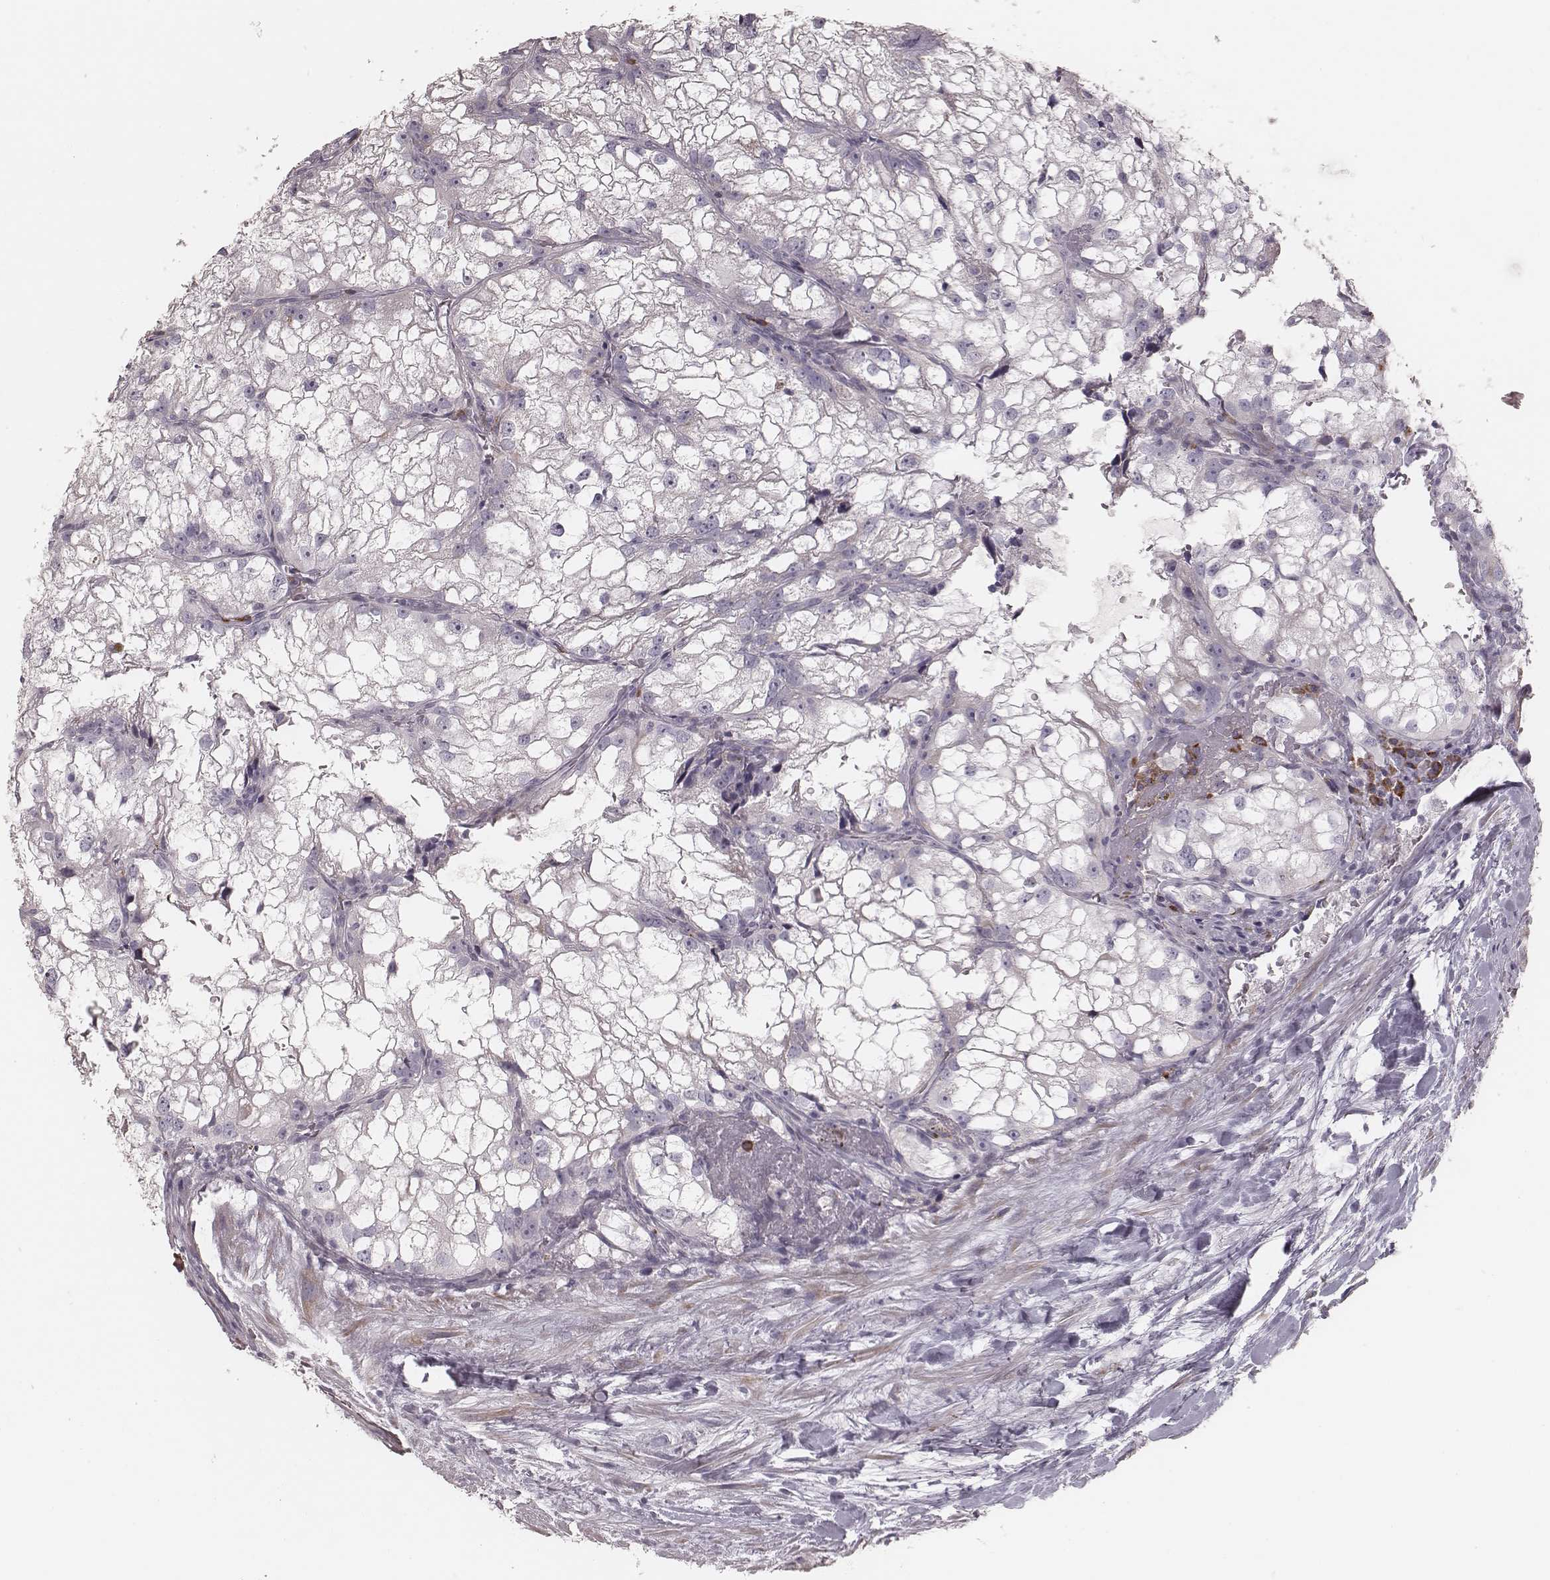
{"staining": {"intensity": "negative", "quantity": "none", "location": "none"}, "tissue": "renal cancer", "cell_type": "Tumor cells", "image_type": "cancer", "snomed": [{"axis": "morphology", "description": "Adenocarcinoma, NOS"}, {"axis": "topography", "description": "Kidney"}], "caption": "IHC photomicrograph of human renal adenocarcinoma stained for a protein (brown), which demonstrates no positivity in tumor cells. The staining is performed using DAB brown chromogen with nuclei counter-stained in using hematoxylin.", "gene": "KIF5C", "patient": {"sex": "male", "age": 59}}